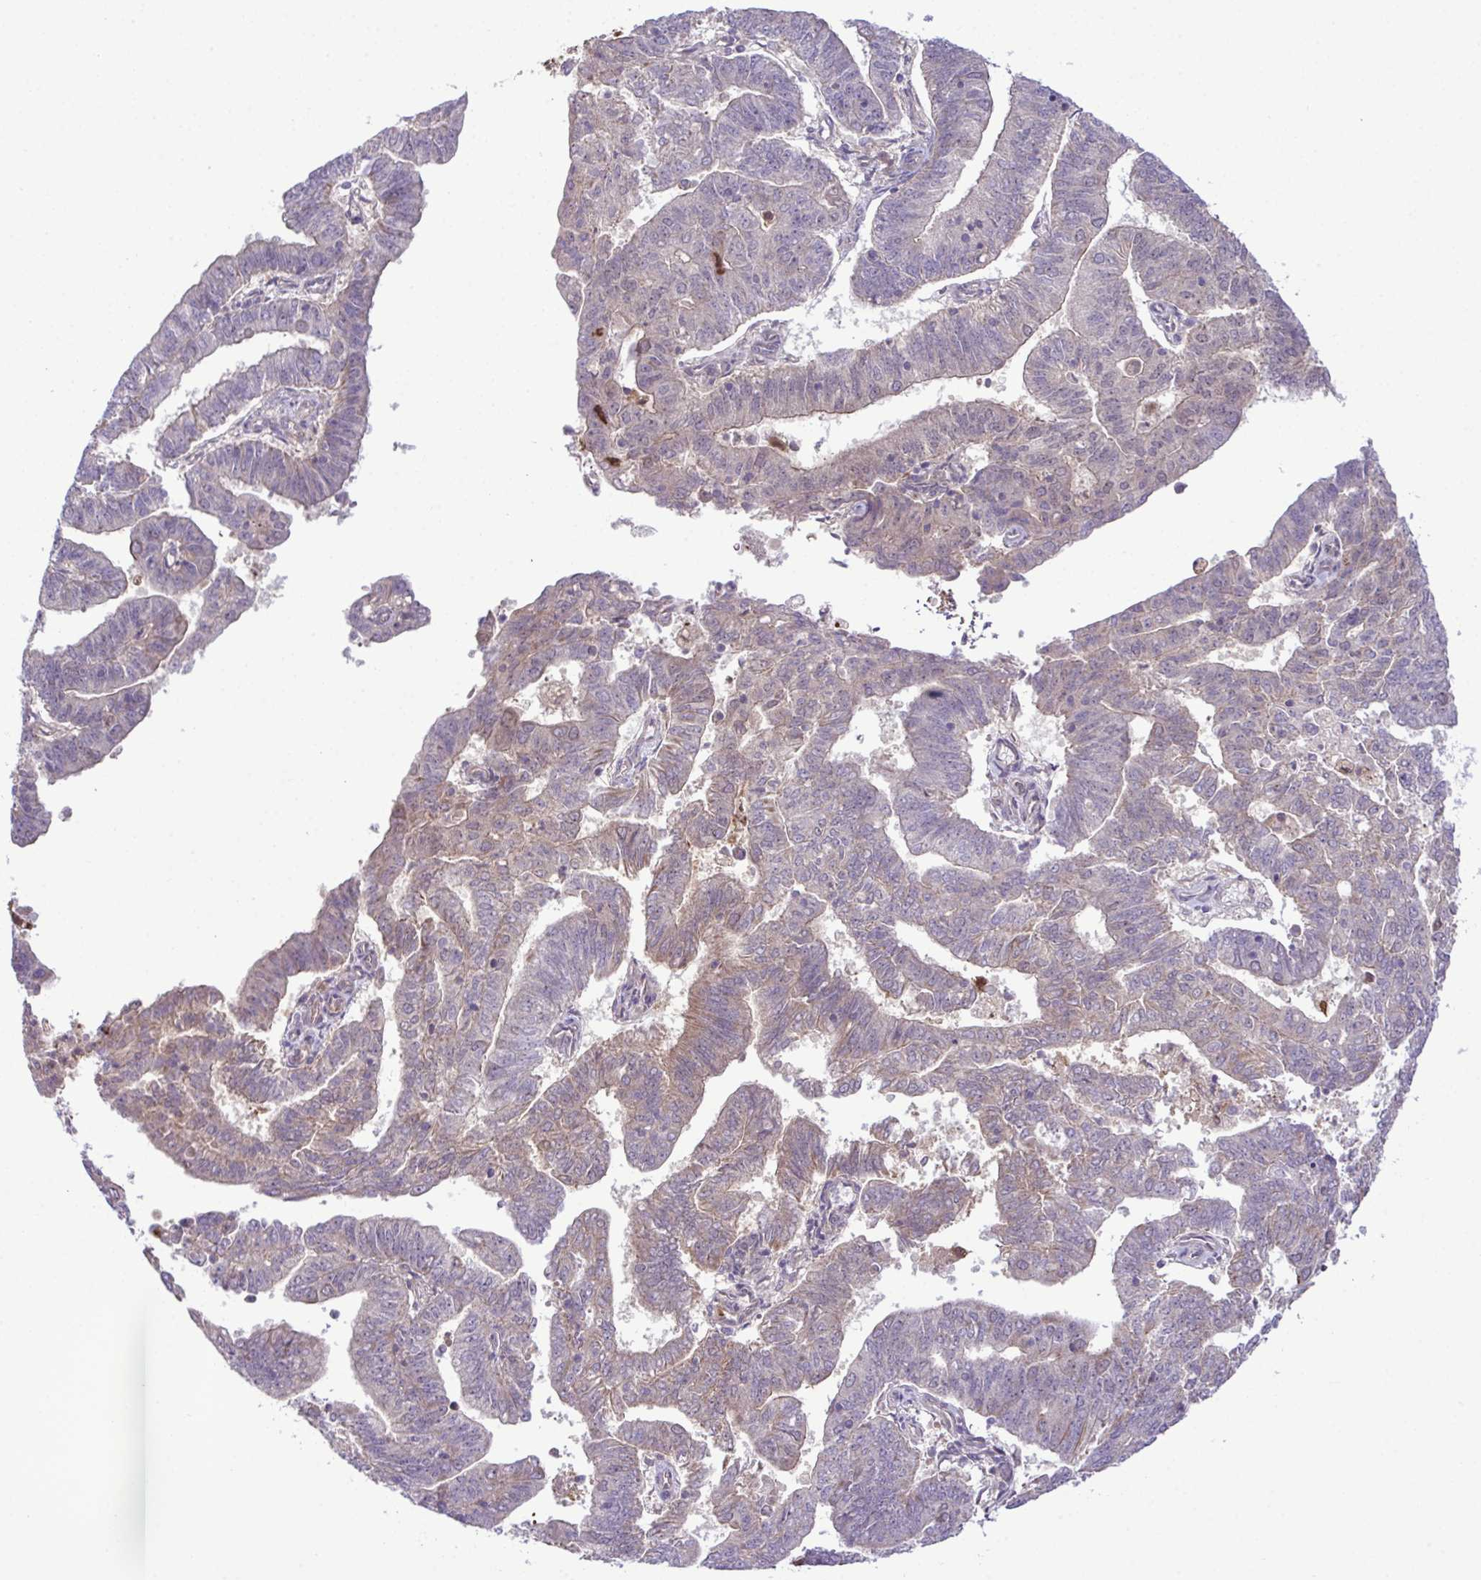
{"staining": {"intensity": "weak", "quantity": "<25%", "location": "cytoplasmic/membranous"}, "tissue": "endometrial cancer", "cell_type": "Tumor cells", "image_type": "cancer", "snomed": [{"axis": "morphology", "description": "Adenocarcinoma, NOS"}, {"axis": "topography", "description": "Endometrium"}], "caption": "A photomicrograph of endometrial cancer (adenocarcinoma) stained for a protein demonstrates no brown staining in tumor cells.", "gene": "CMPK1", "patient": {"sex": "female", "age": 82}}